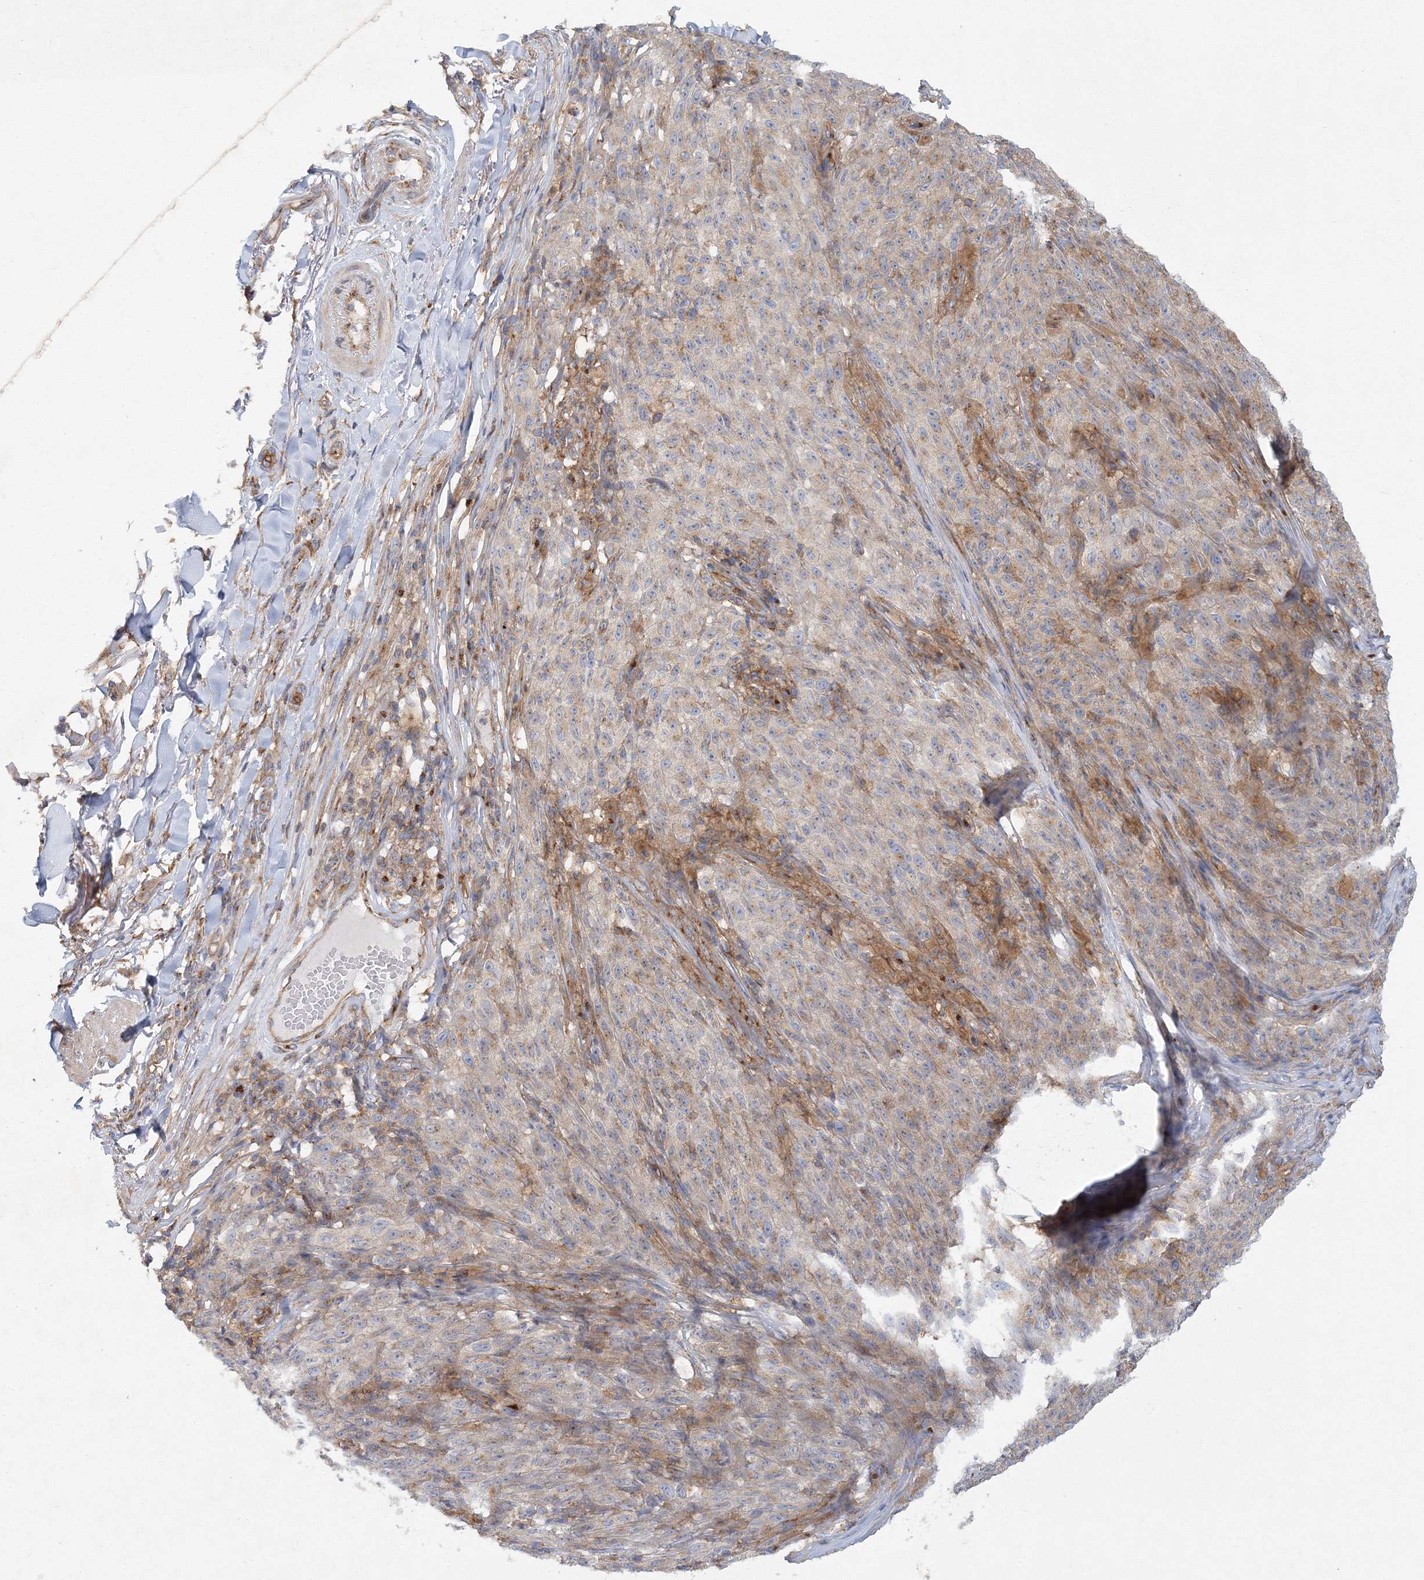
{"staining": {"intensity": "weak", "quantity": "<25%", "location": "cytoplasmic/membranous"}, "tissue": "melanoma", "cell_type": "Tumor cells", "image_type": "cancer", "snomed": [{"axis": "morphology", "description": "Malignant melanoma, NOS"}, {"axis": "topography", "description": "Skin"}], "caption": "This image is of melanoma stained with IHC to label a protein in brown with the nuclei are counter-stained blue. There is no staining in tumor cells.", "gene": "SEC23IP", "patient": {"sex": "female", "age": 82}}